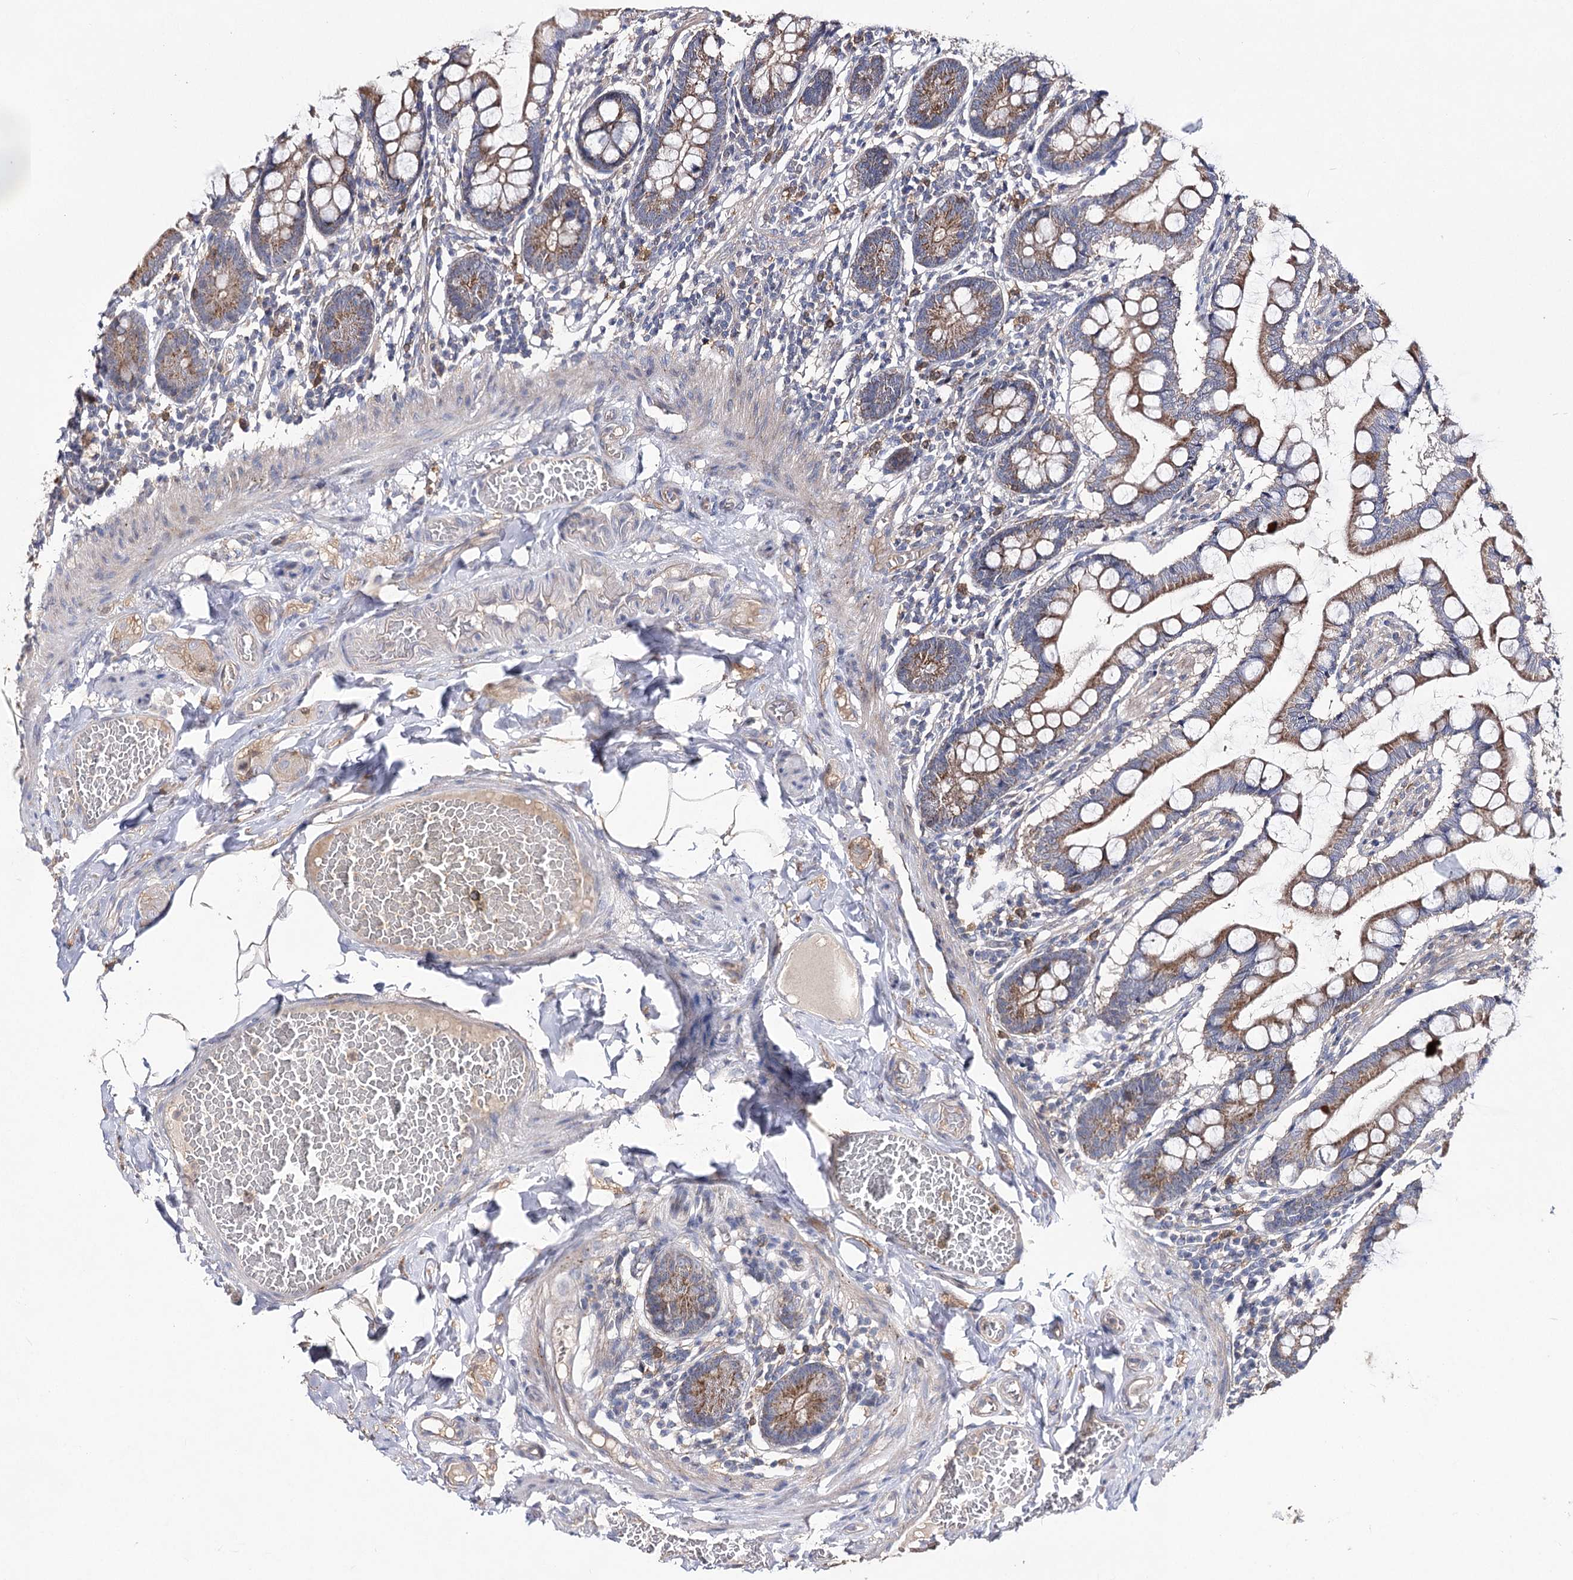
{"staining": {"intensity": "moderate", "quantity": ">75%", "location": "cytoplasmic/membranous"}, "tissue": "small intestine", "cell_type": "Glandular cells", "image_type": "normal", "snomed": [{"axis": "morphology", "description": "Normal tissue, NOS"}, {"axis": "topography", "description": "Small intestine"}], "caption": "Immunohistochemical staining of unremarkable human small intestine displays >75% levels of moderate cytoplasmic/membranous protein staining in approximately >75% of glandular cells.", "gene": "AURKC", "patient": {"sex": "male", "age": 41}}